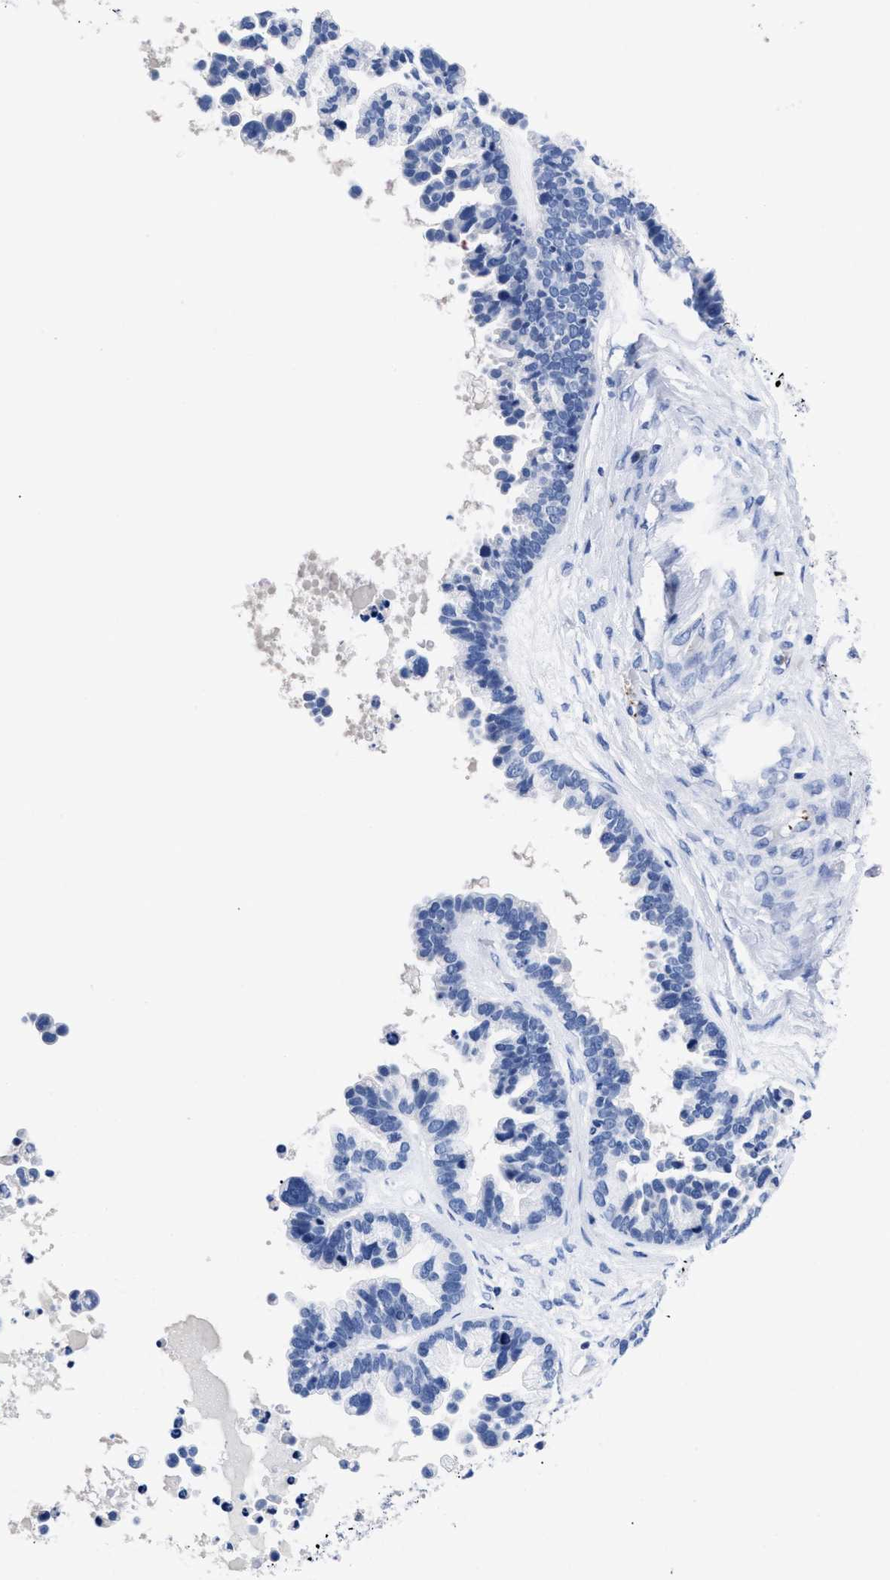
{"staining": {"intensity": "negative", "quantity": "none", "location": "none"}, "tissue": "ovarian cancer", "cell_type": "Tumor cells", "image_type": "cancer", "snomed": [{"axis": "morphology", "description": "Cystadenocarcinoma, serous, NOS"}, {"axis": "topography", "description": "Ovary"}], "caption": "Photomicrograph shows no protein positivity in tumor cells of ovarian serous cystadenocarcinoma tissue.", "gene": "TREML1", "patient": {"sex": "female", "age": 56}}